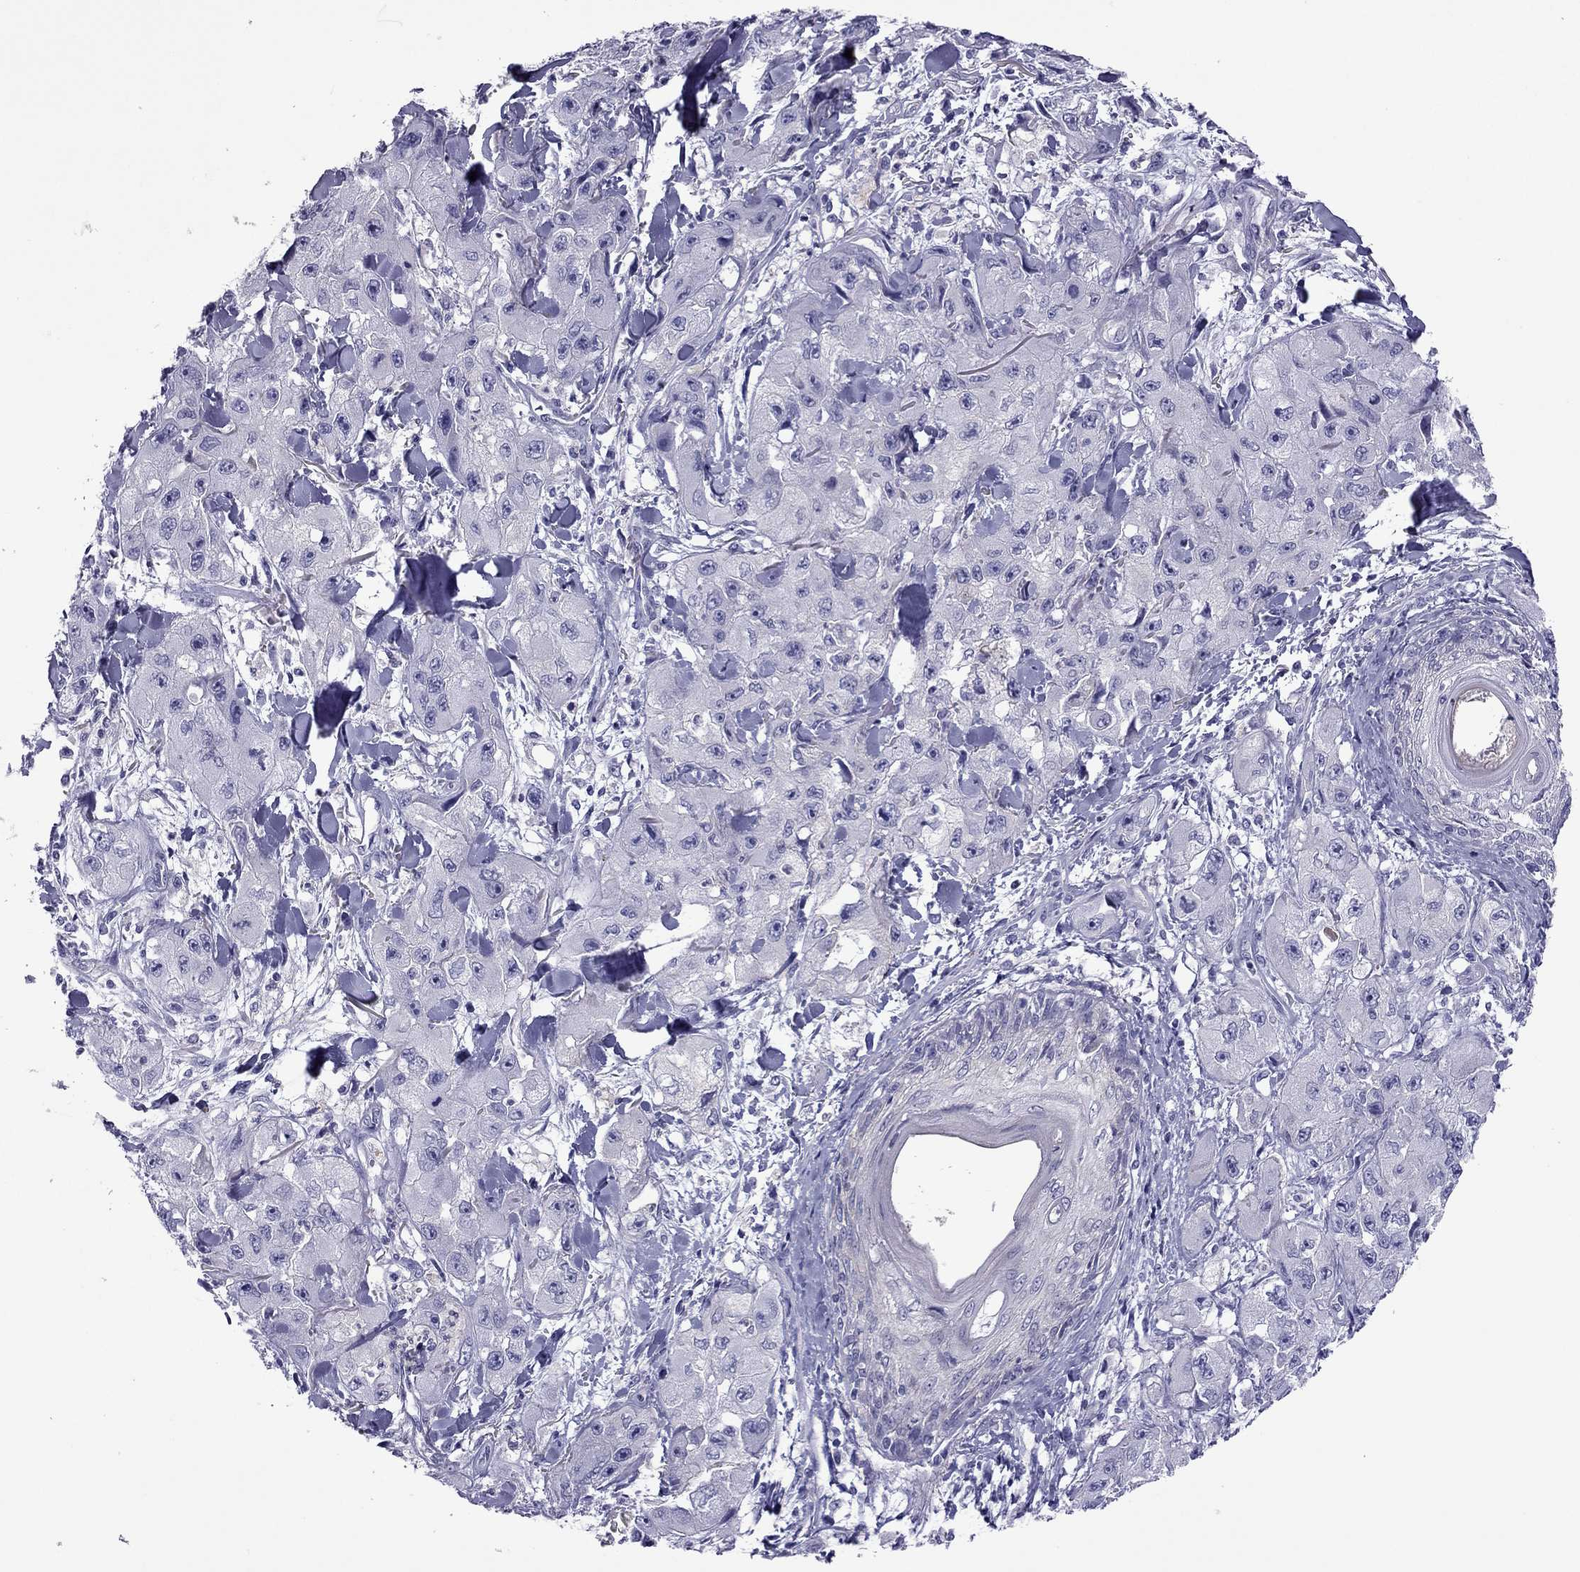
{"staining": {"intensity": "negative", "quantity": "none", "location": "none"}, "tissue": "skin cancer", "cell_type": "Tumor cells", "image_type": "cancer", "snomed": [{"axis": "morphology", "description": "Squamous cell carcinoma, NOS"}, {"axis": "topography", "description": "Skin"}, {"axis": "topography", "description": "Subcutis"}], "caption": "A micrograph of human skin cancer (squamous cell carcinoma) is negative for staining in tumor cells.", "gene": "GJA8", "patient": {"sex": "male", "age": 73}}